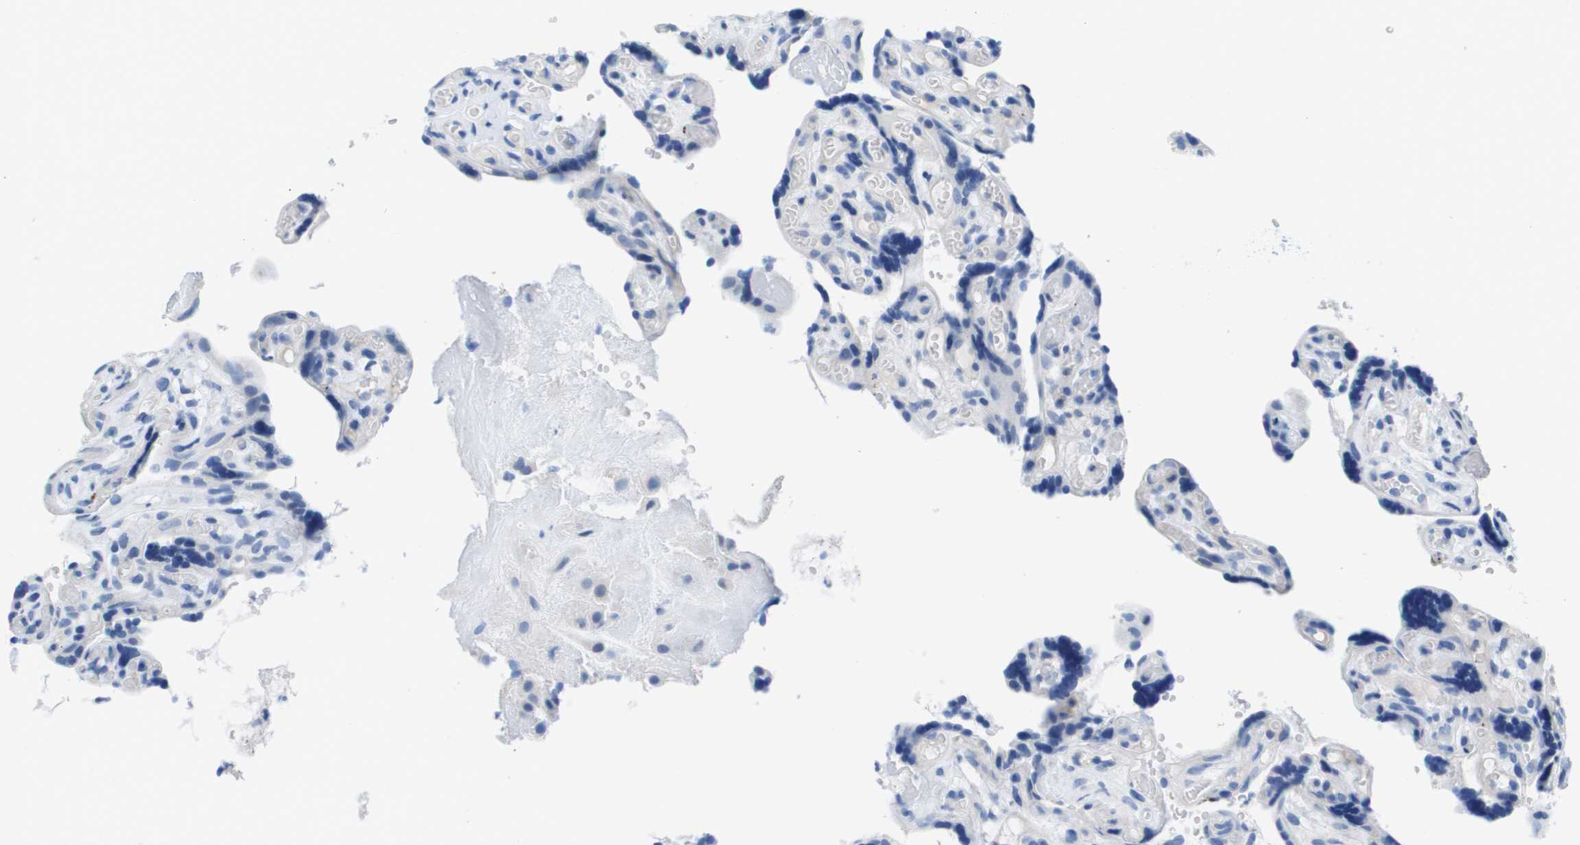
{"staining": {"intensity": "negative", "quantity": "none", "location": "none"}, "tissue": "placenta", "cell_type": "Decidual cells", "image_type": "normal", "snomed": [{"axis": "morphology", "description": "Normal tissue, NOS"}, {"axis": "topography", "description": "Placenta"}], "caption": "IHC histopathology image of unremarkable placenta: placenta stained with DAB displays no significant protein expression in decidual cells.", "gene": "MS4A1", "patient": {"sex": "female", "age": 30}}